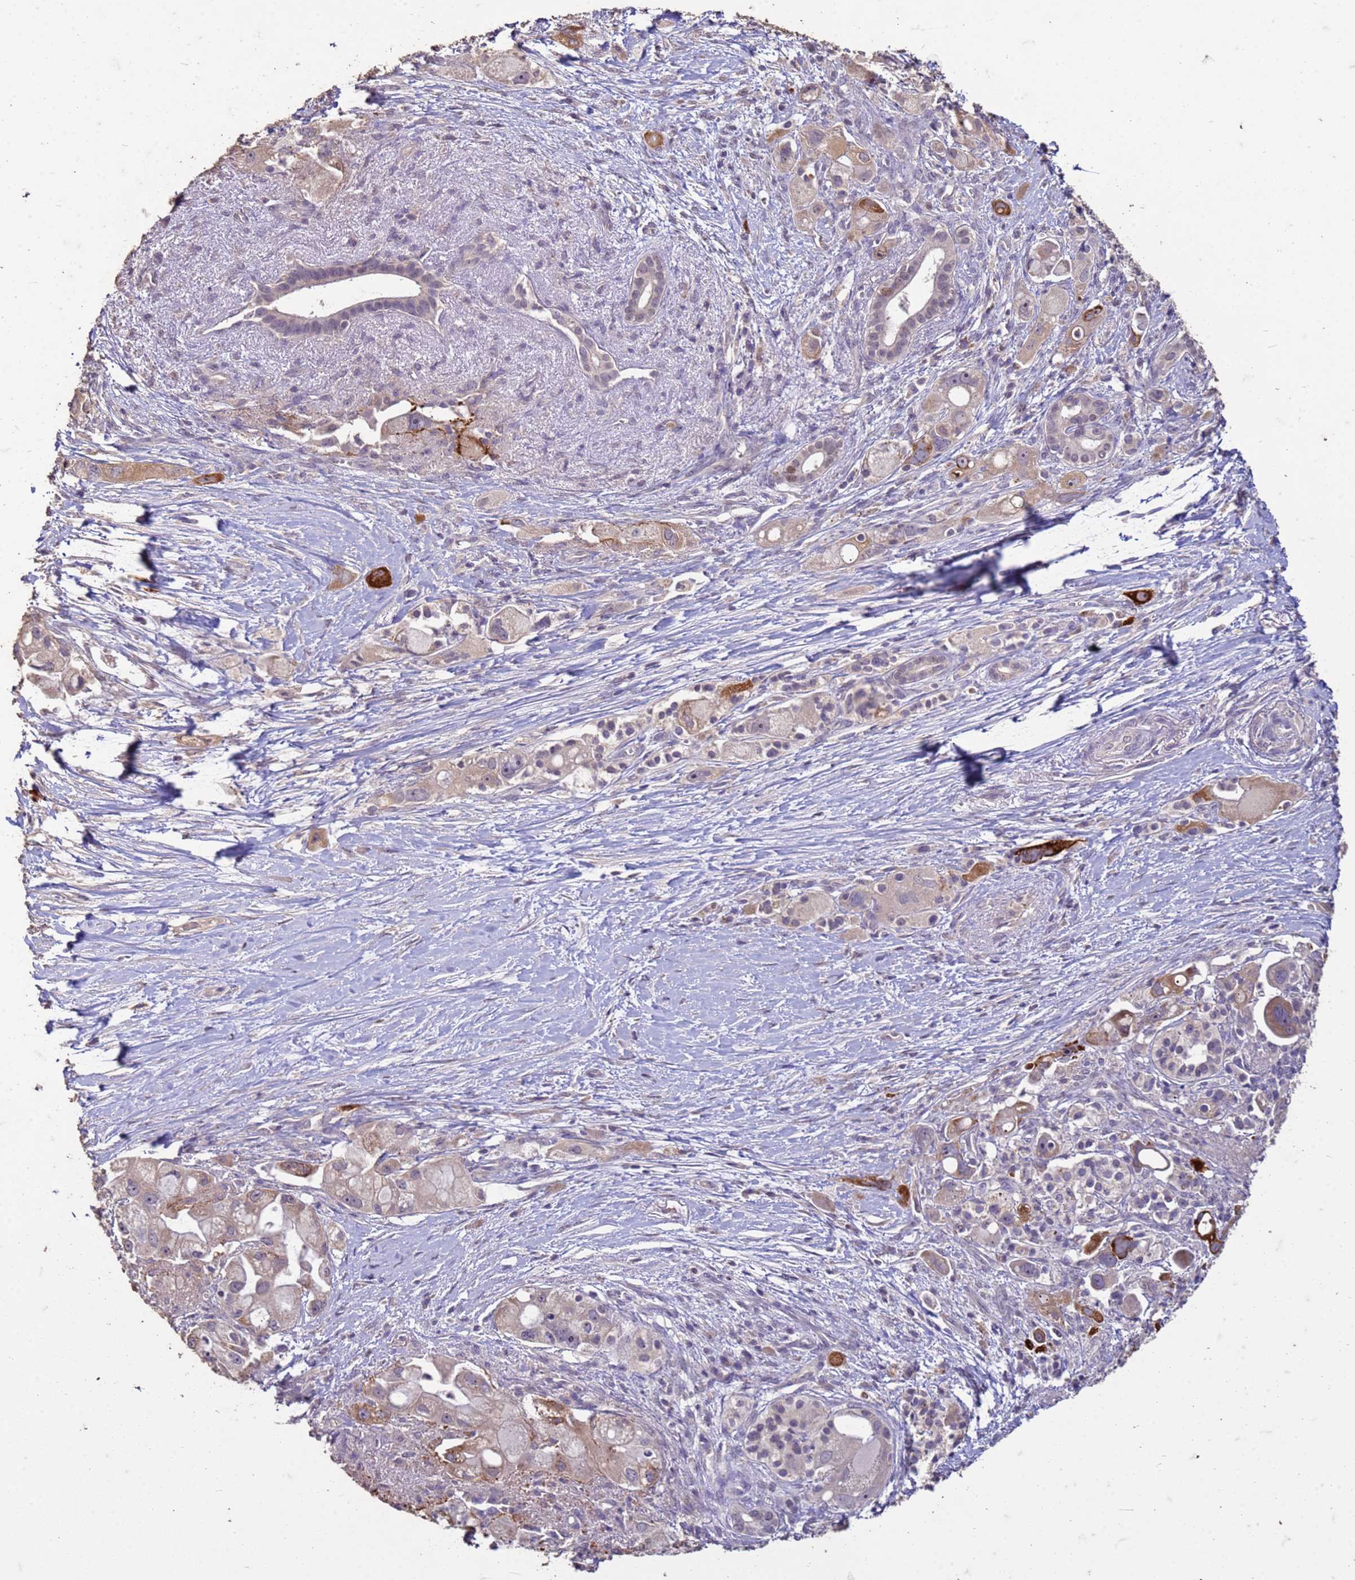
{"staining": {"intensity": "strong", "quantity": "<25%", "location": "cytoplasmic/membranous"}, "tissue": "pancreatic cancer", "cell_type": "Tumor cells", "image_type": "cancer", "snomed": [{"axis": "morphology", "description": "Adenocarcinoma, NOS"}, {"axis": "topography", "description": "Pancreas"}], "caption": "Strong cytoplasmic/membranous positivity is appreciated in approximately <25% of tumor cells in pancreatic adenocarcinoma.", "gene": "FAM184B", "patient": {"sex": "male", "age": 68}}